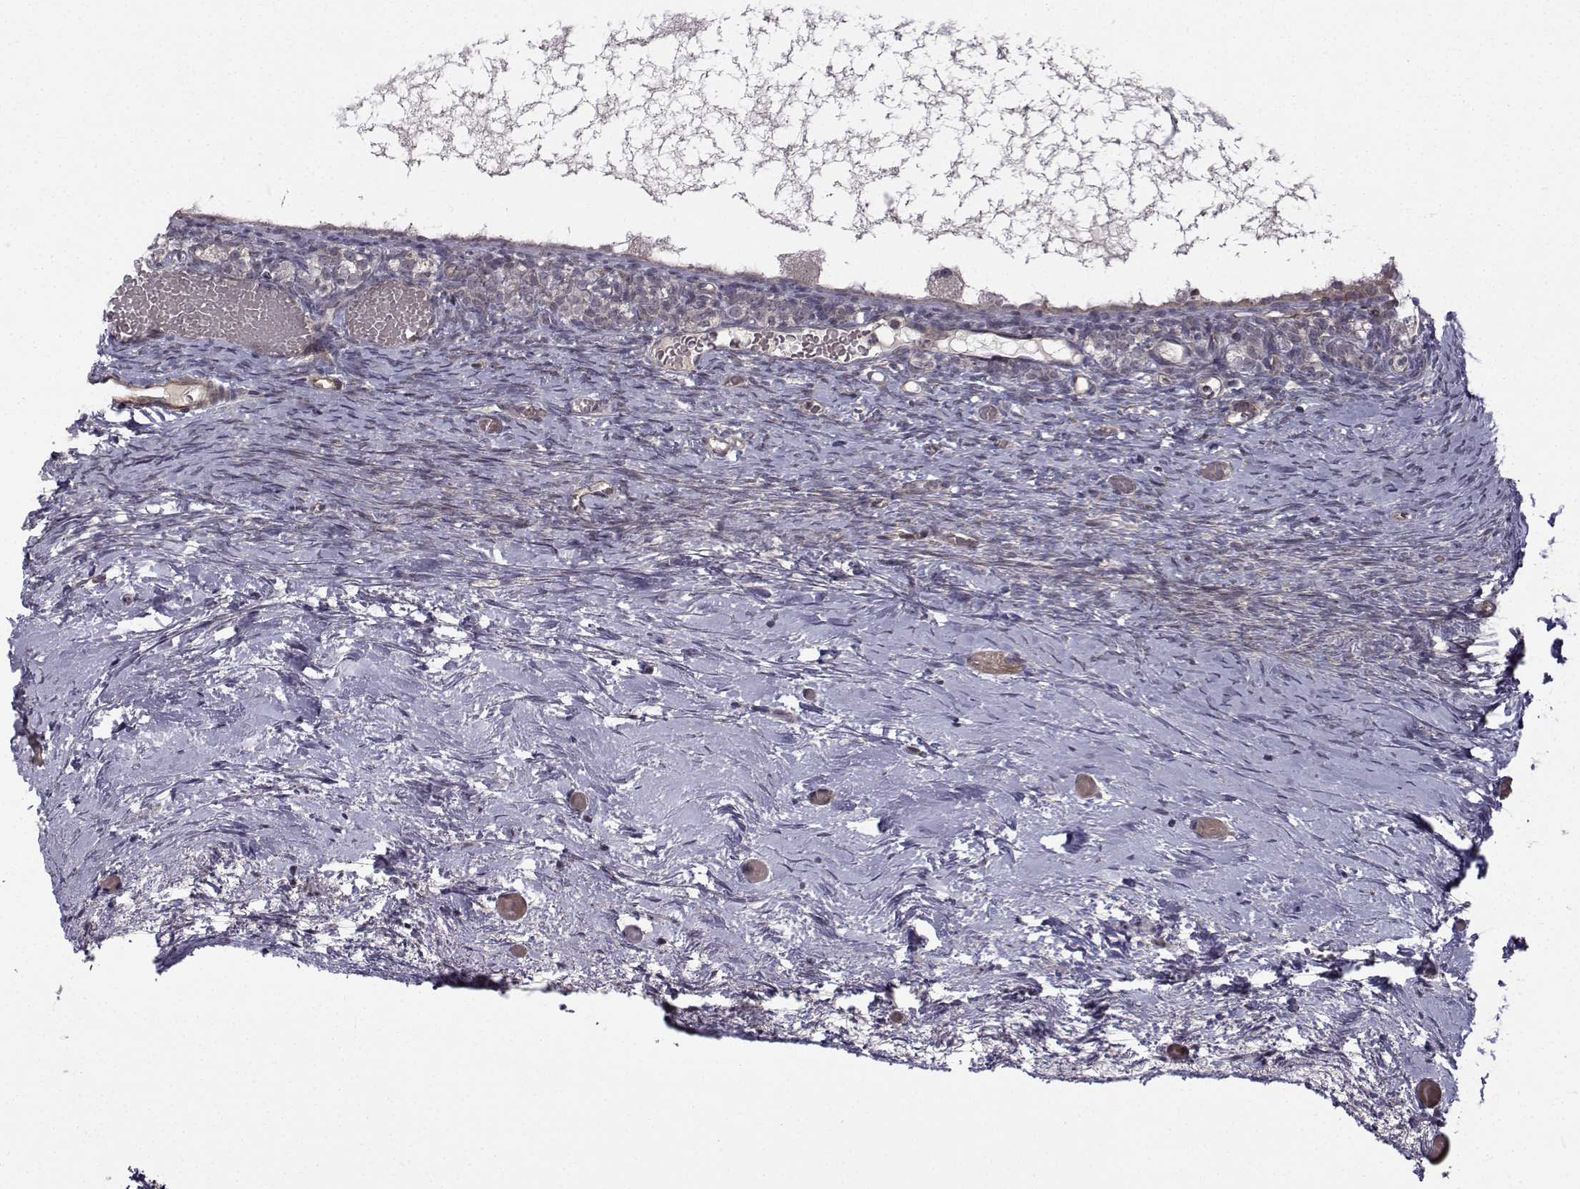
{"staining": {"intensity": "negative", "quantity": "none", "location": "none"}, "tissue": "ovary", "cell_type": "Follicle cells", "image_type": "normal", "snomed": [{"axis": "morphology", "description": "Normal tissue, NOS"}, {"axis": "topography", "description": "Ovary"}], "caption": "This is an immunohistochemistry photomicrograph of benign human ovary. There is no positivity in follicle cells.", "gene": "APC", "patient": {"sex": "female", "age": 39}}